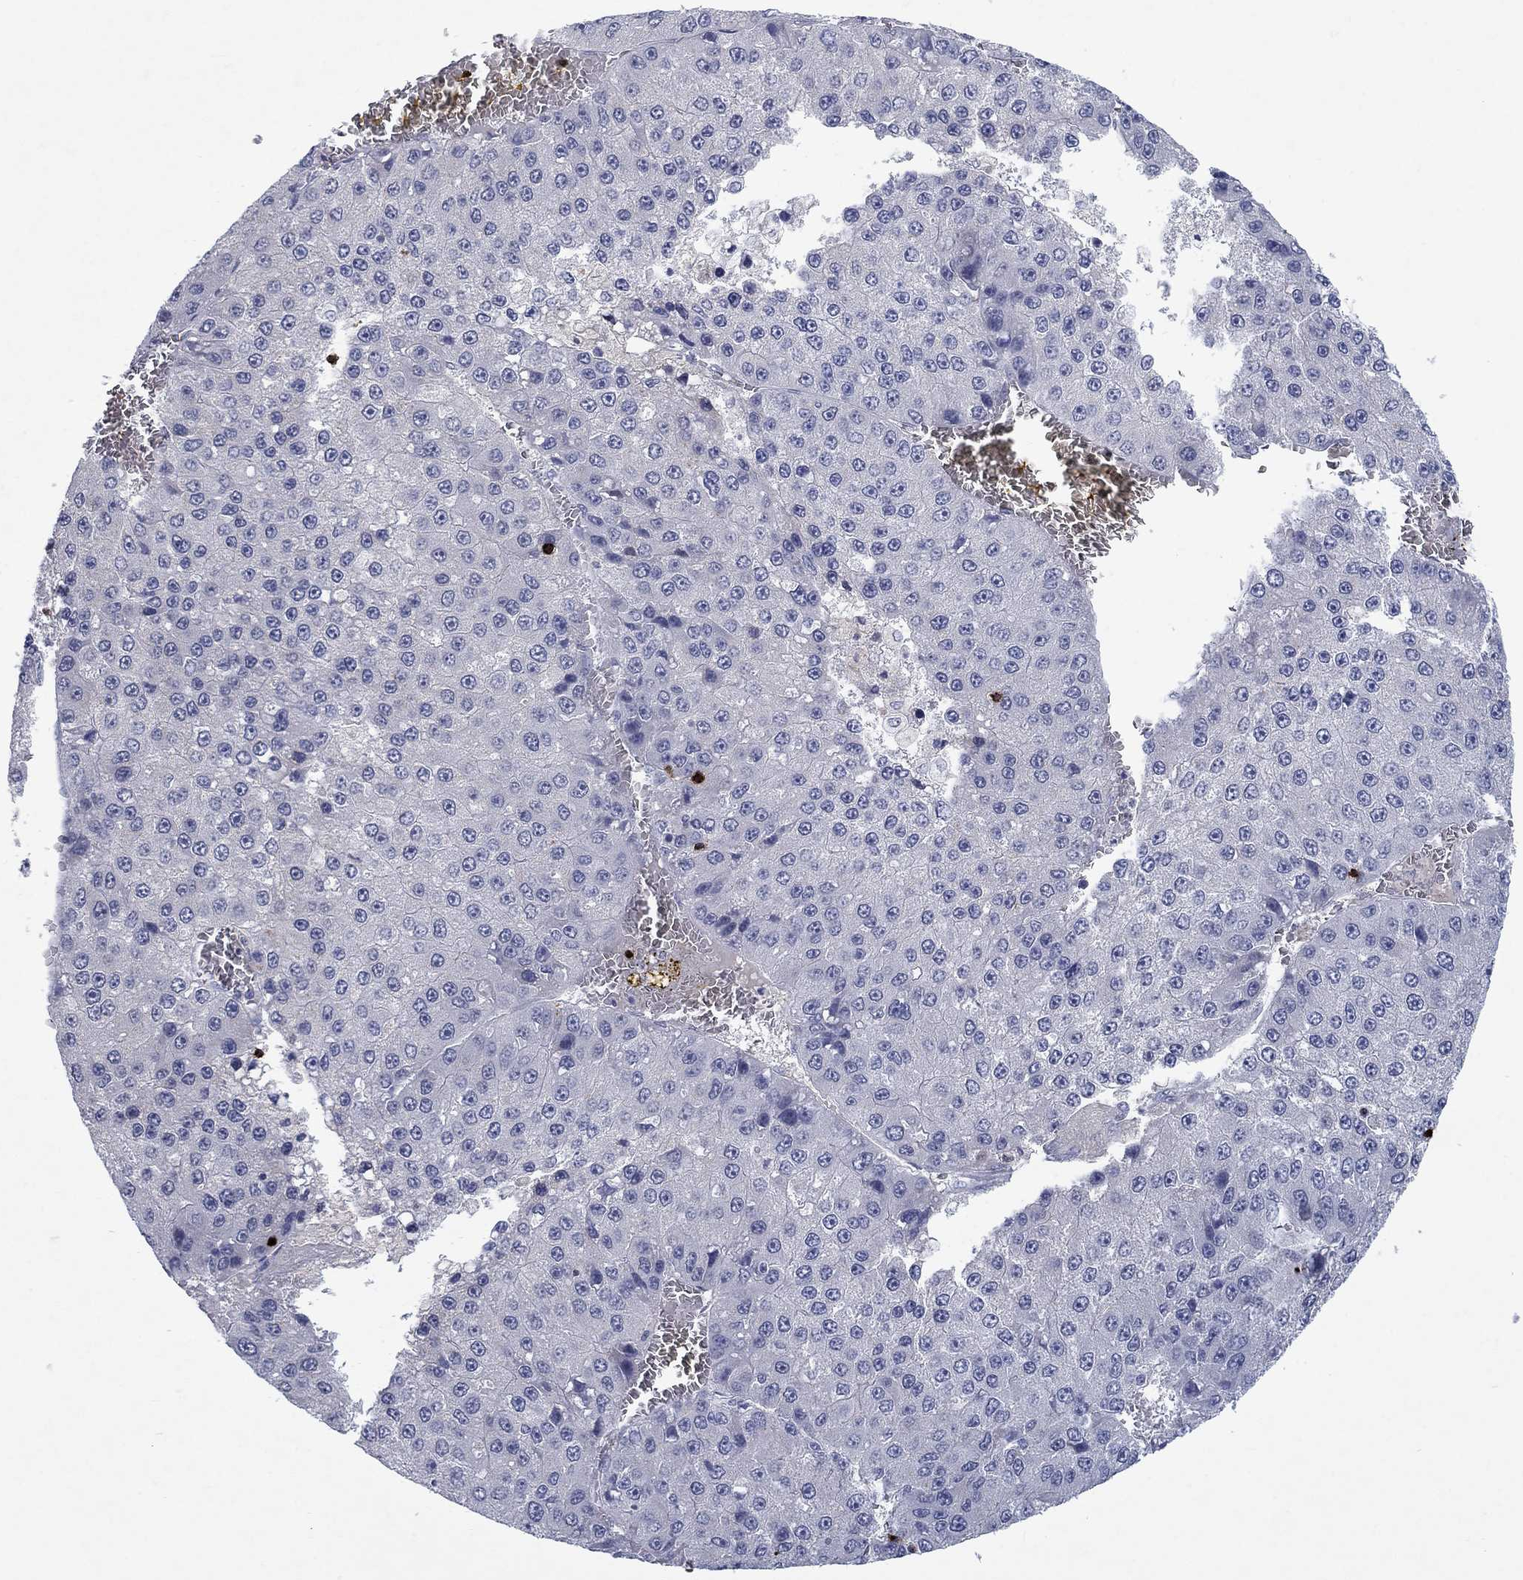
{"staining": {"intensity": "negative", "quantity": "none", "location": "none"}, "tissue": "liver cancer", "cell_type": "Tumor cells", "image_type": "cancer", "snomed": [{"axis": "morphology", "description": "Carcinoma, Hepatocellular, NOS"}, {"axis": "topography", "description": "Liver"}], "caption": "An image of liver hepatocellular carcinoma stained for a protein shows no brown staining in tumor cells.", "gene": "GZMA", "patient": {"sex": "female", "age": 73}}